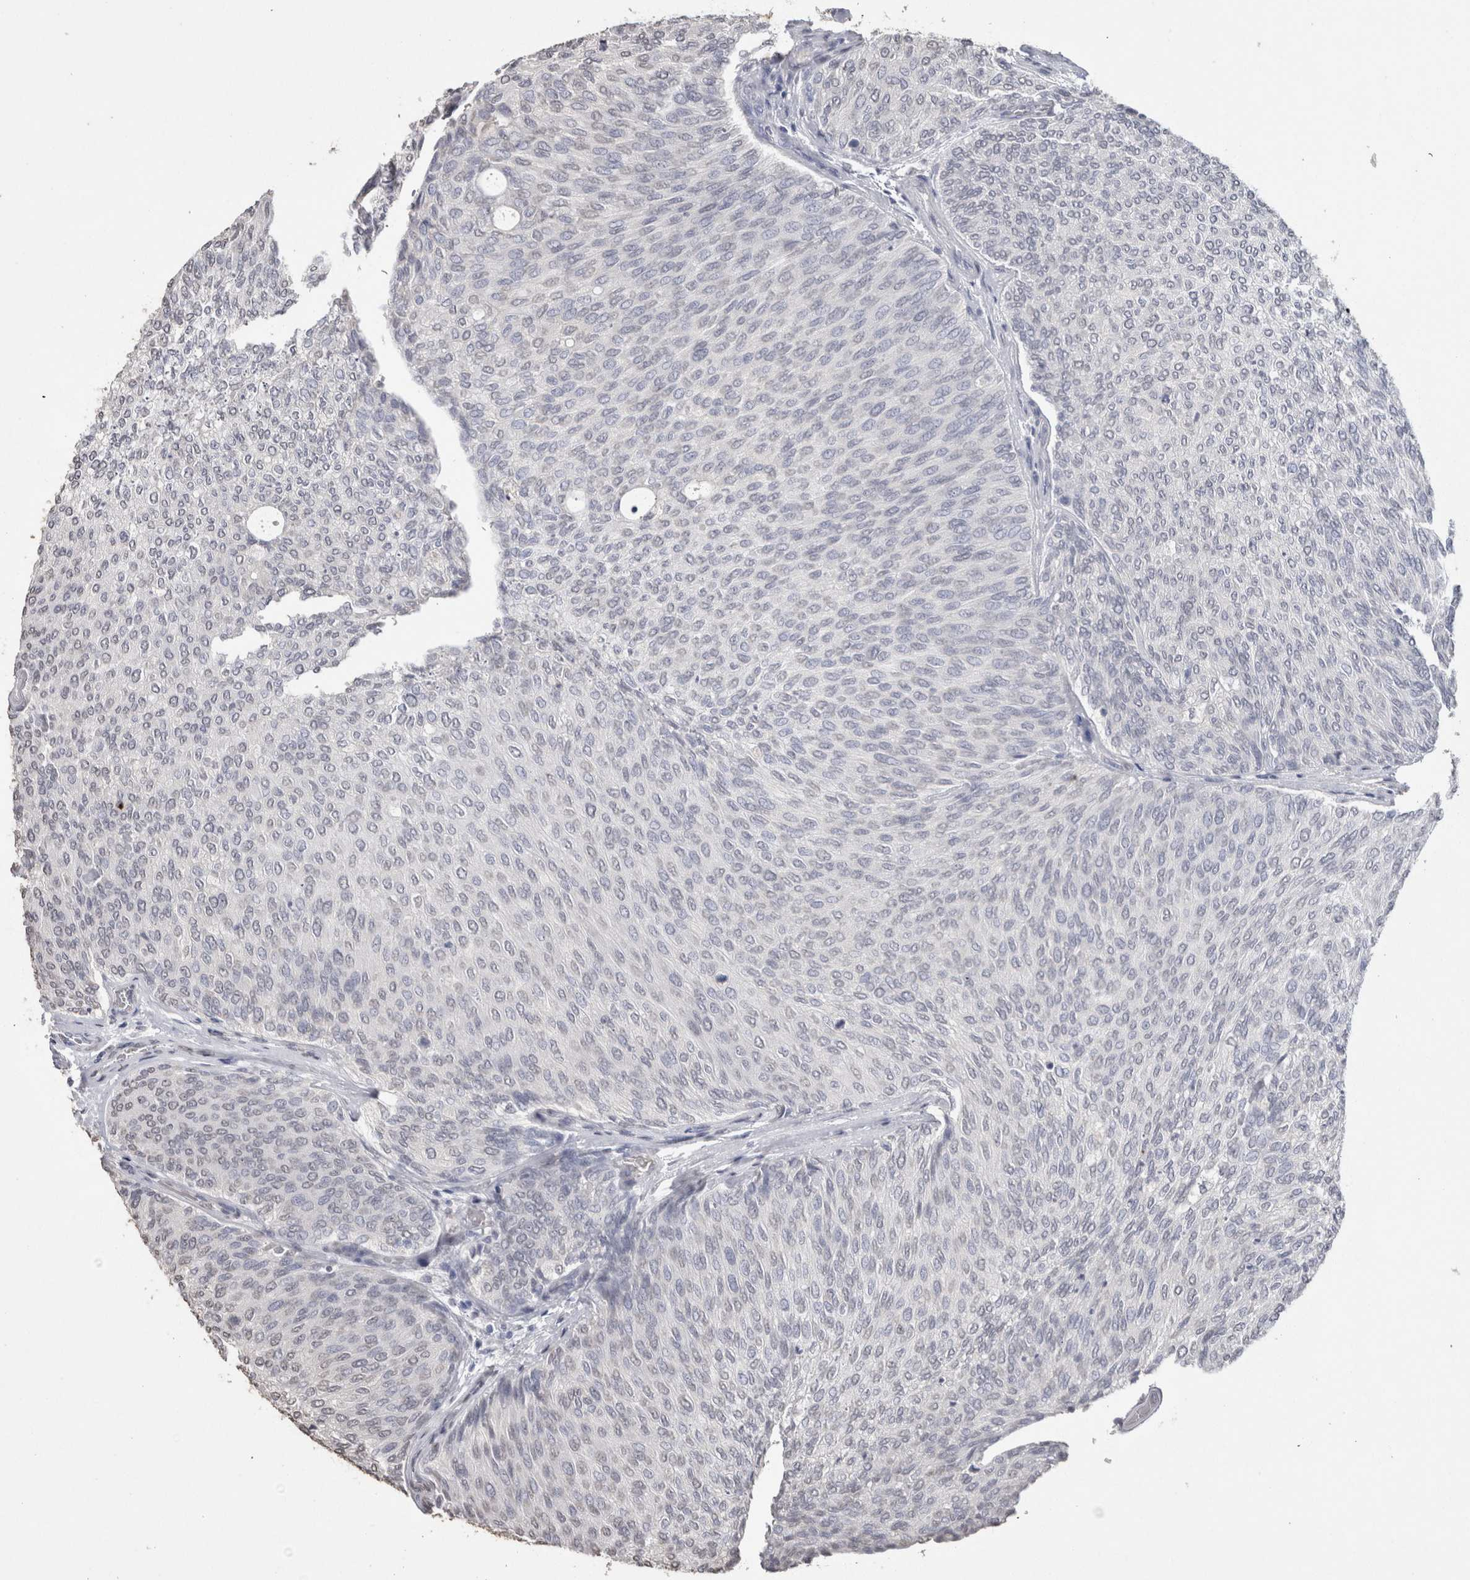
{"staining": {"intensity": "negative", "quantity": "none", "location": "none"}, "tissue": "urothelial cancer", "cell_type": "Tumor cells", "image_type": "cancer", "snomed": [{"axis": "morphology", "description": "Urothelial carcinoma, Low grade"}, {"axis": "topography", "description": "Urinary bladder"}], "caption": "Urothelial cancer stained for a protein using IHC shows no expression tumor cells.", "gene": "LGALS2", "patient": {"sex": "female", "age": 79}}